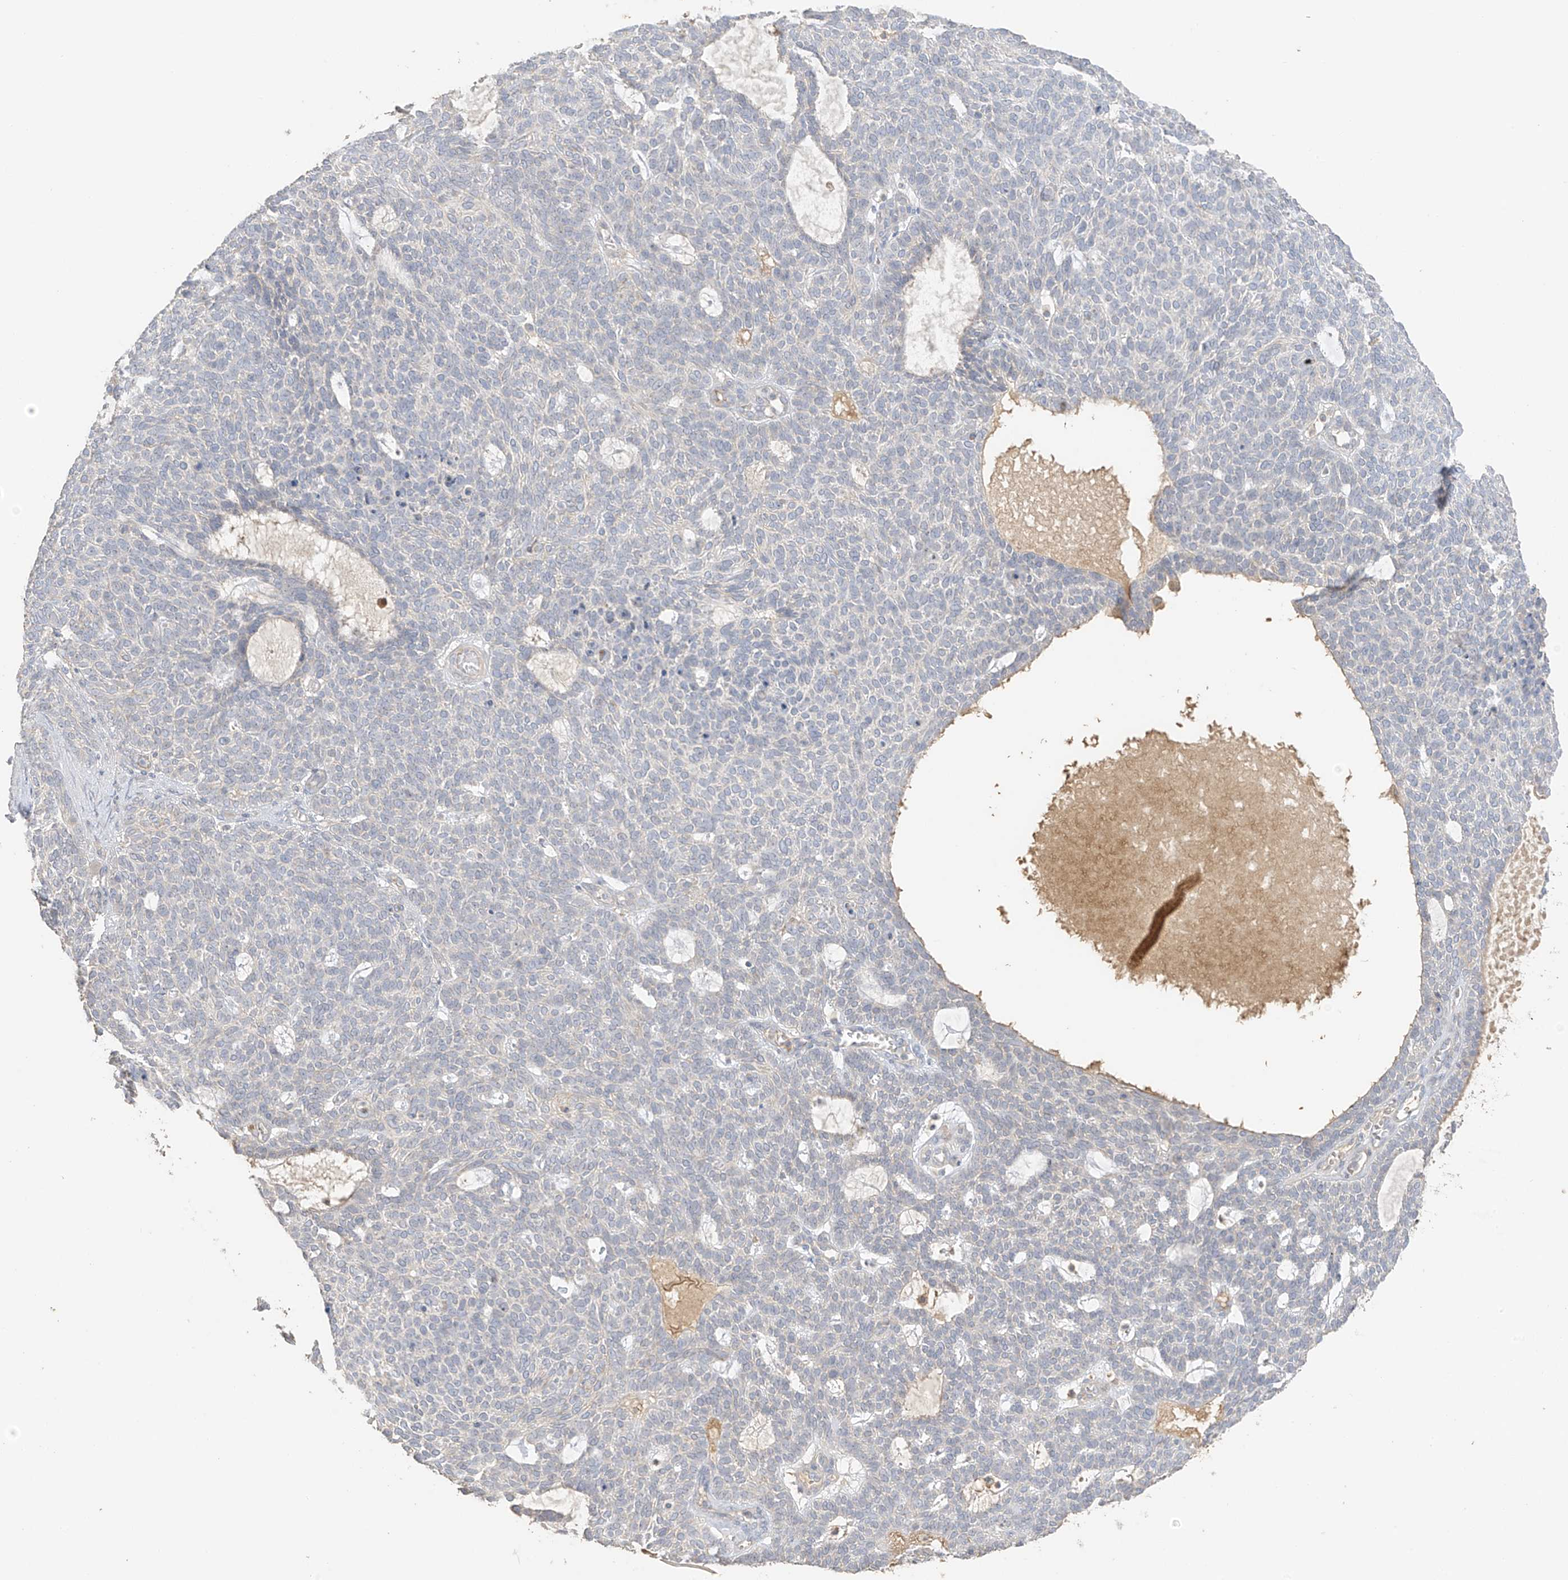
{"staining": {"intensity": "negative", "quantity": "none", "location": "none"}, "tissue": "skin cancer", "cell_type": "Tumor cells", "image_type": "cancer", "snomed": [{"axis": "morphology", "description": "Squamous cell carcinoma, NOS"}, {"axis": "topography", "description": "Skin"}], "caption": "This image is of squamous cell carcinoma (skin) stained with IHC to label a protein in brown with the nuclei are counter-stained blue. There is no expression in tumor cells. The staining is performed using DAB (3,3'-diaminobenzidine) brown chromogen with nuclei counter-stained in using hematoxylin.", "gene": "ZBTB41", "patient": {"sex": "female", "age": 90}}